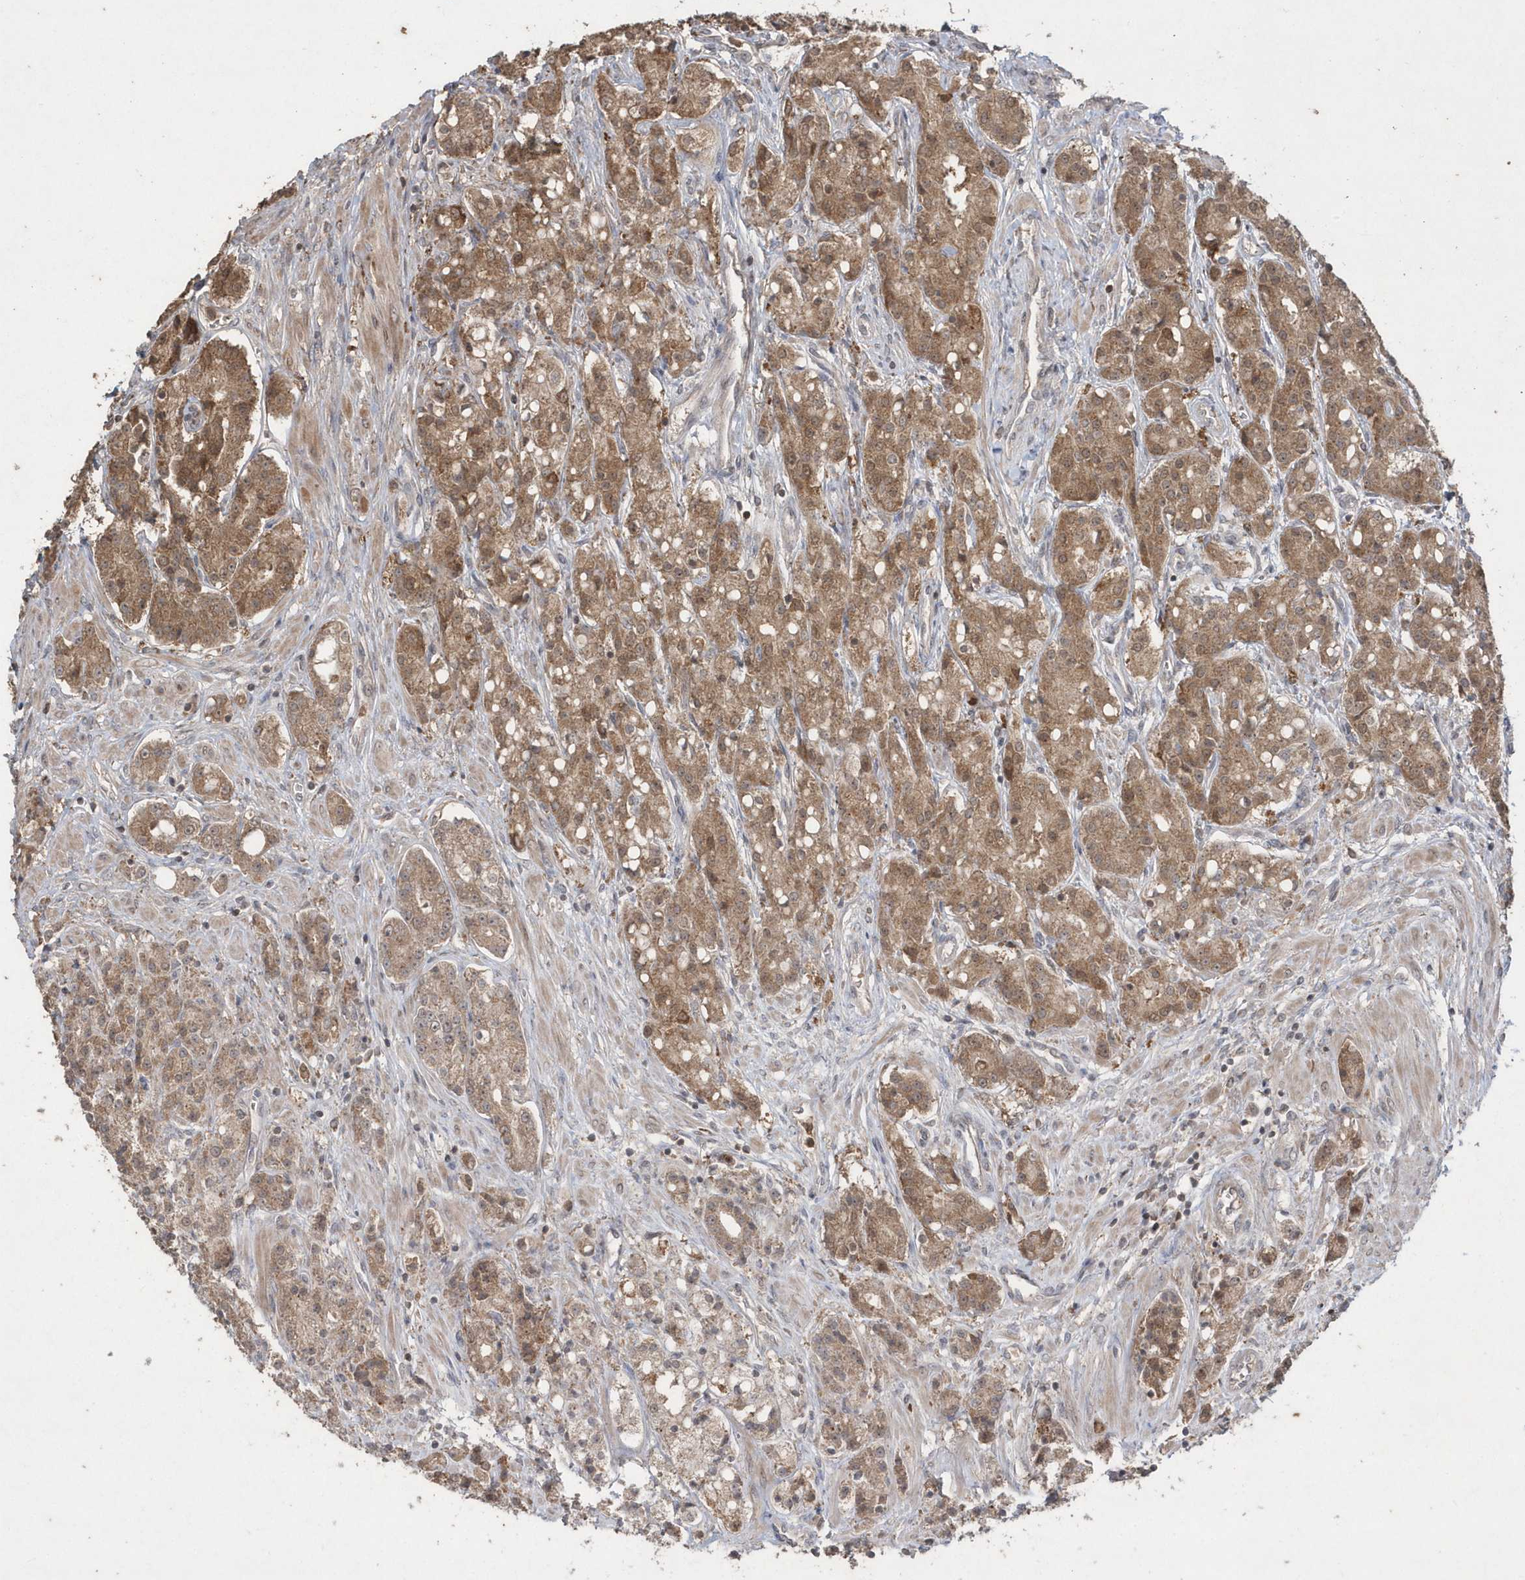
{"staining": {"intensity": "moderate", "quantity": ">75%", "location": "cytoplasmic/membranous"}, "tissue": "prostate cancer", "cell_type": "Tumor cells", "image_type": "cancer", "snomed": [{"axis": "morphology", "description": "Adenocarcinoma, High grade"}, {"axis": "topography", "description": "Prostate"}], "caption": "Approximately >75% of tumor cells in prostate cancer show moderate cytoplasmic/membranous protein expression as visualized by brown immunohistochemical staining.", "gene": "GEMIN6", "patient": {"sex": "male", "age": 60}}